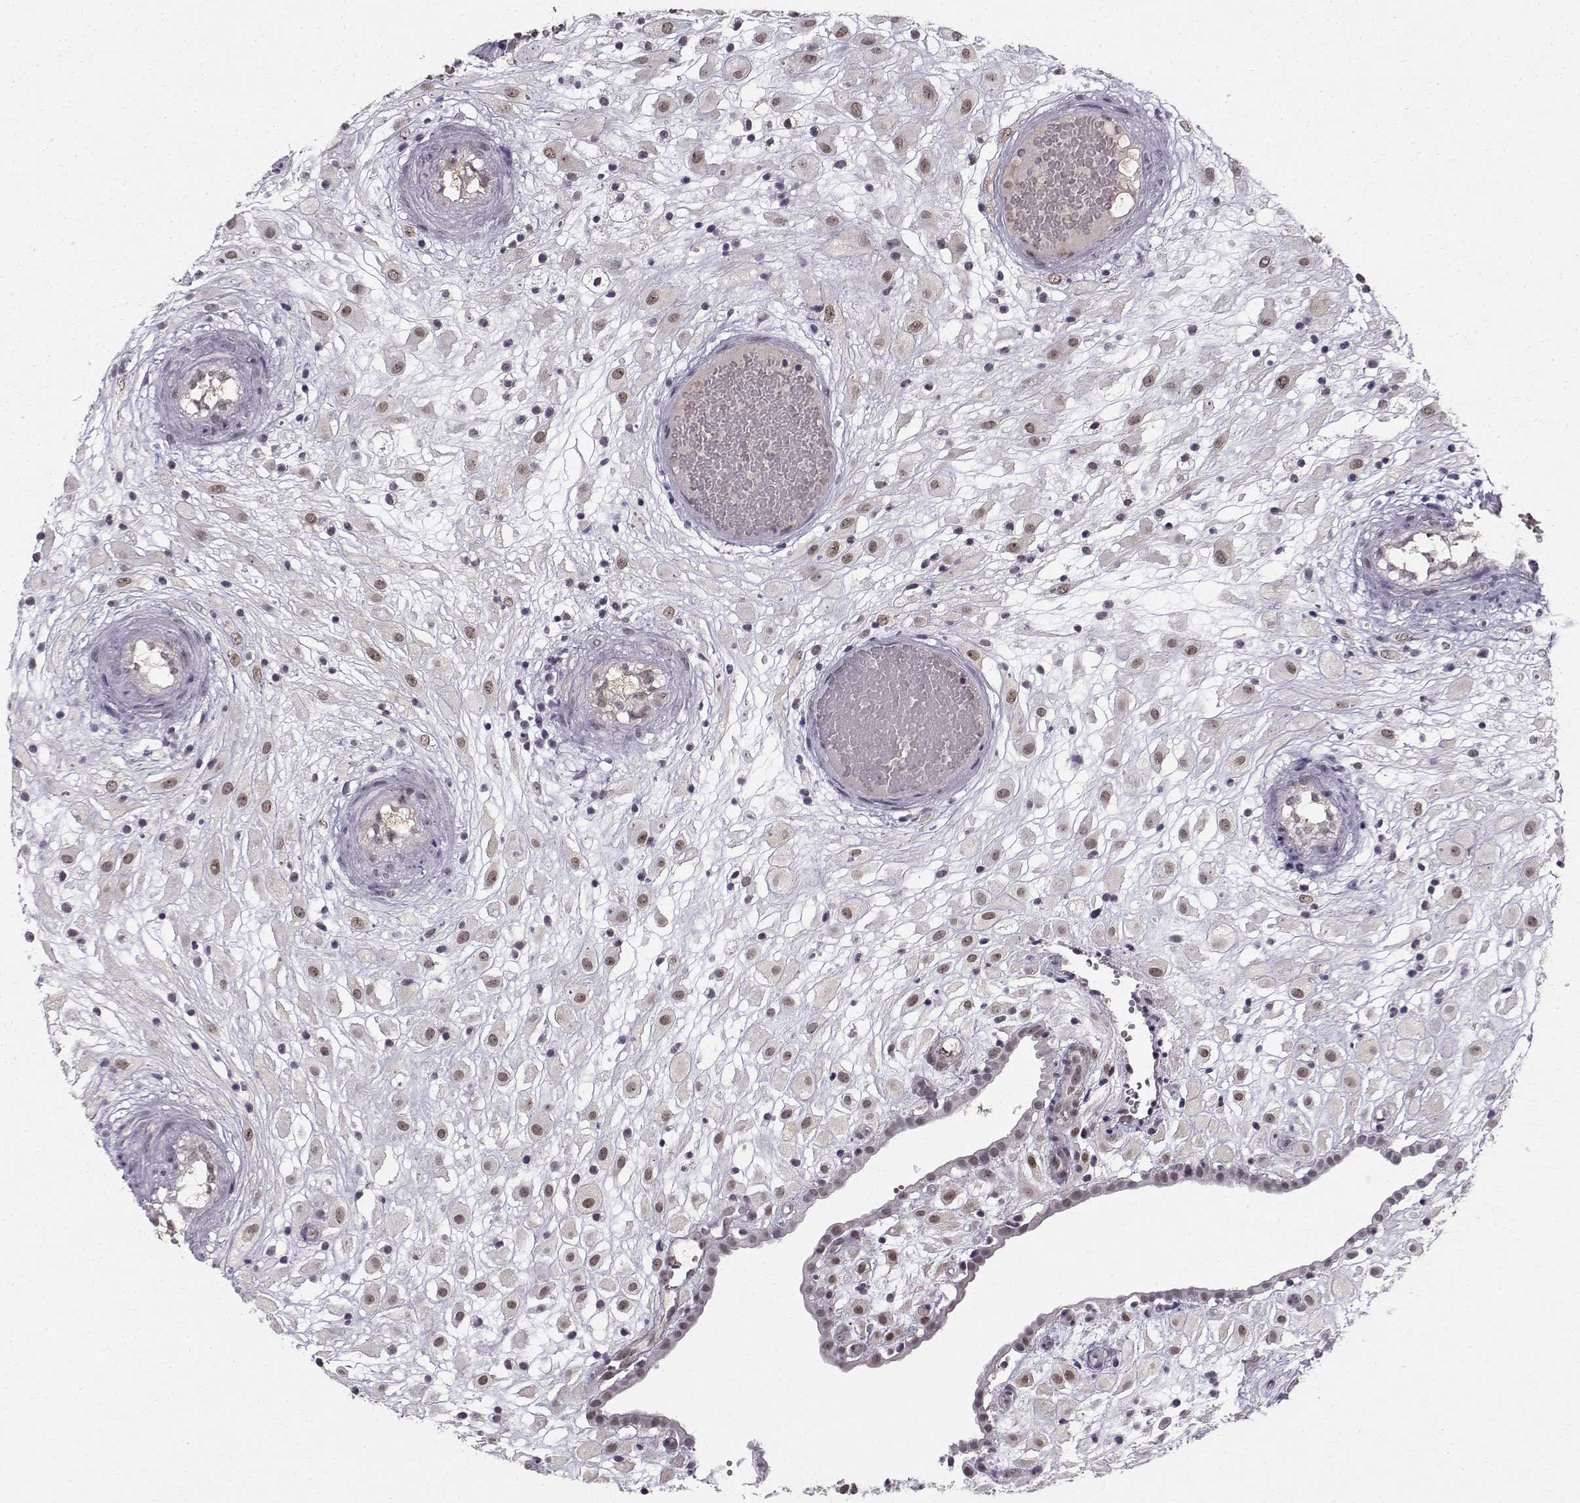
{"staining": {"intensity": "moderate", "quantity": ">75%", "location": "nuclear"}, "tissue": "placenta", "cell_type": "Decidual cells", "image_type": "normal", "snomed": [{"axis": "morphology", "description": "Normal tissue, NOS"}, {"axis": "topography", "description": "Placenta"}], "caption": "Immunohistochemical staining of benign human placenta shows >75% levels of moderate nuclear protein staining in approximately >75% of decidual cells. Nuclei are stained in blue.", "gene": "RPP38", "patient": {"sex": "female", "age": 24}}